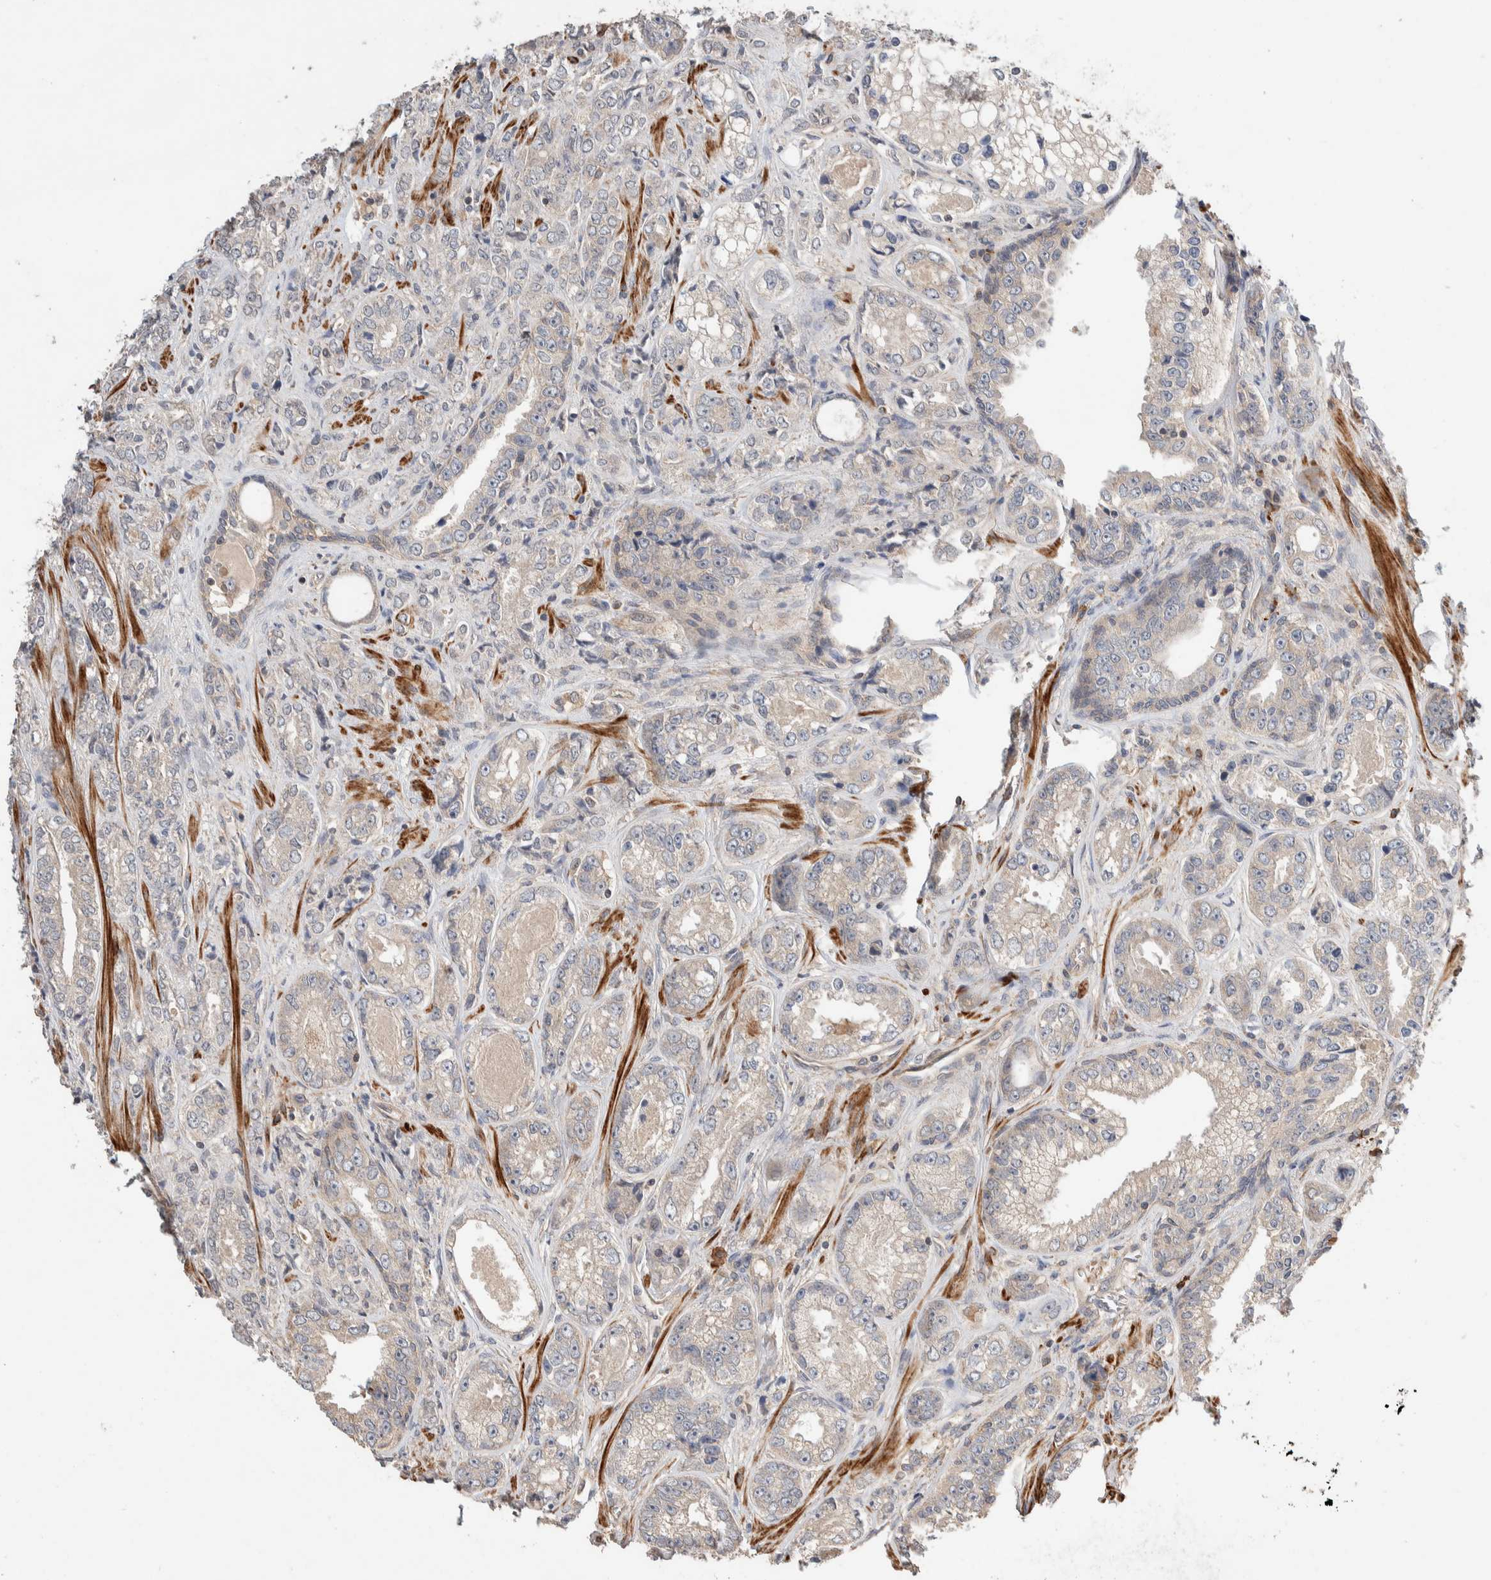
{"staining": {"intensity": "negative", "quantity": "none", "location": "none"}, "tissue": "prostate cancer", "cell_type": "Tumor cells", "image_type": "cancer", "snomed": [{"axis": "morphology", "description": "Adenocarcinoma, High grade"}, {"axis": "topography", "description": "Prostate"}], "caption": "Adenocarcinoma (high-grade) (prostate) stained for a protein using immunohistochemistry (IHC) shows no positivity tumor cells.", "gene": "WDR91", "patient": {"sex": "male", "age": 61}}